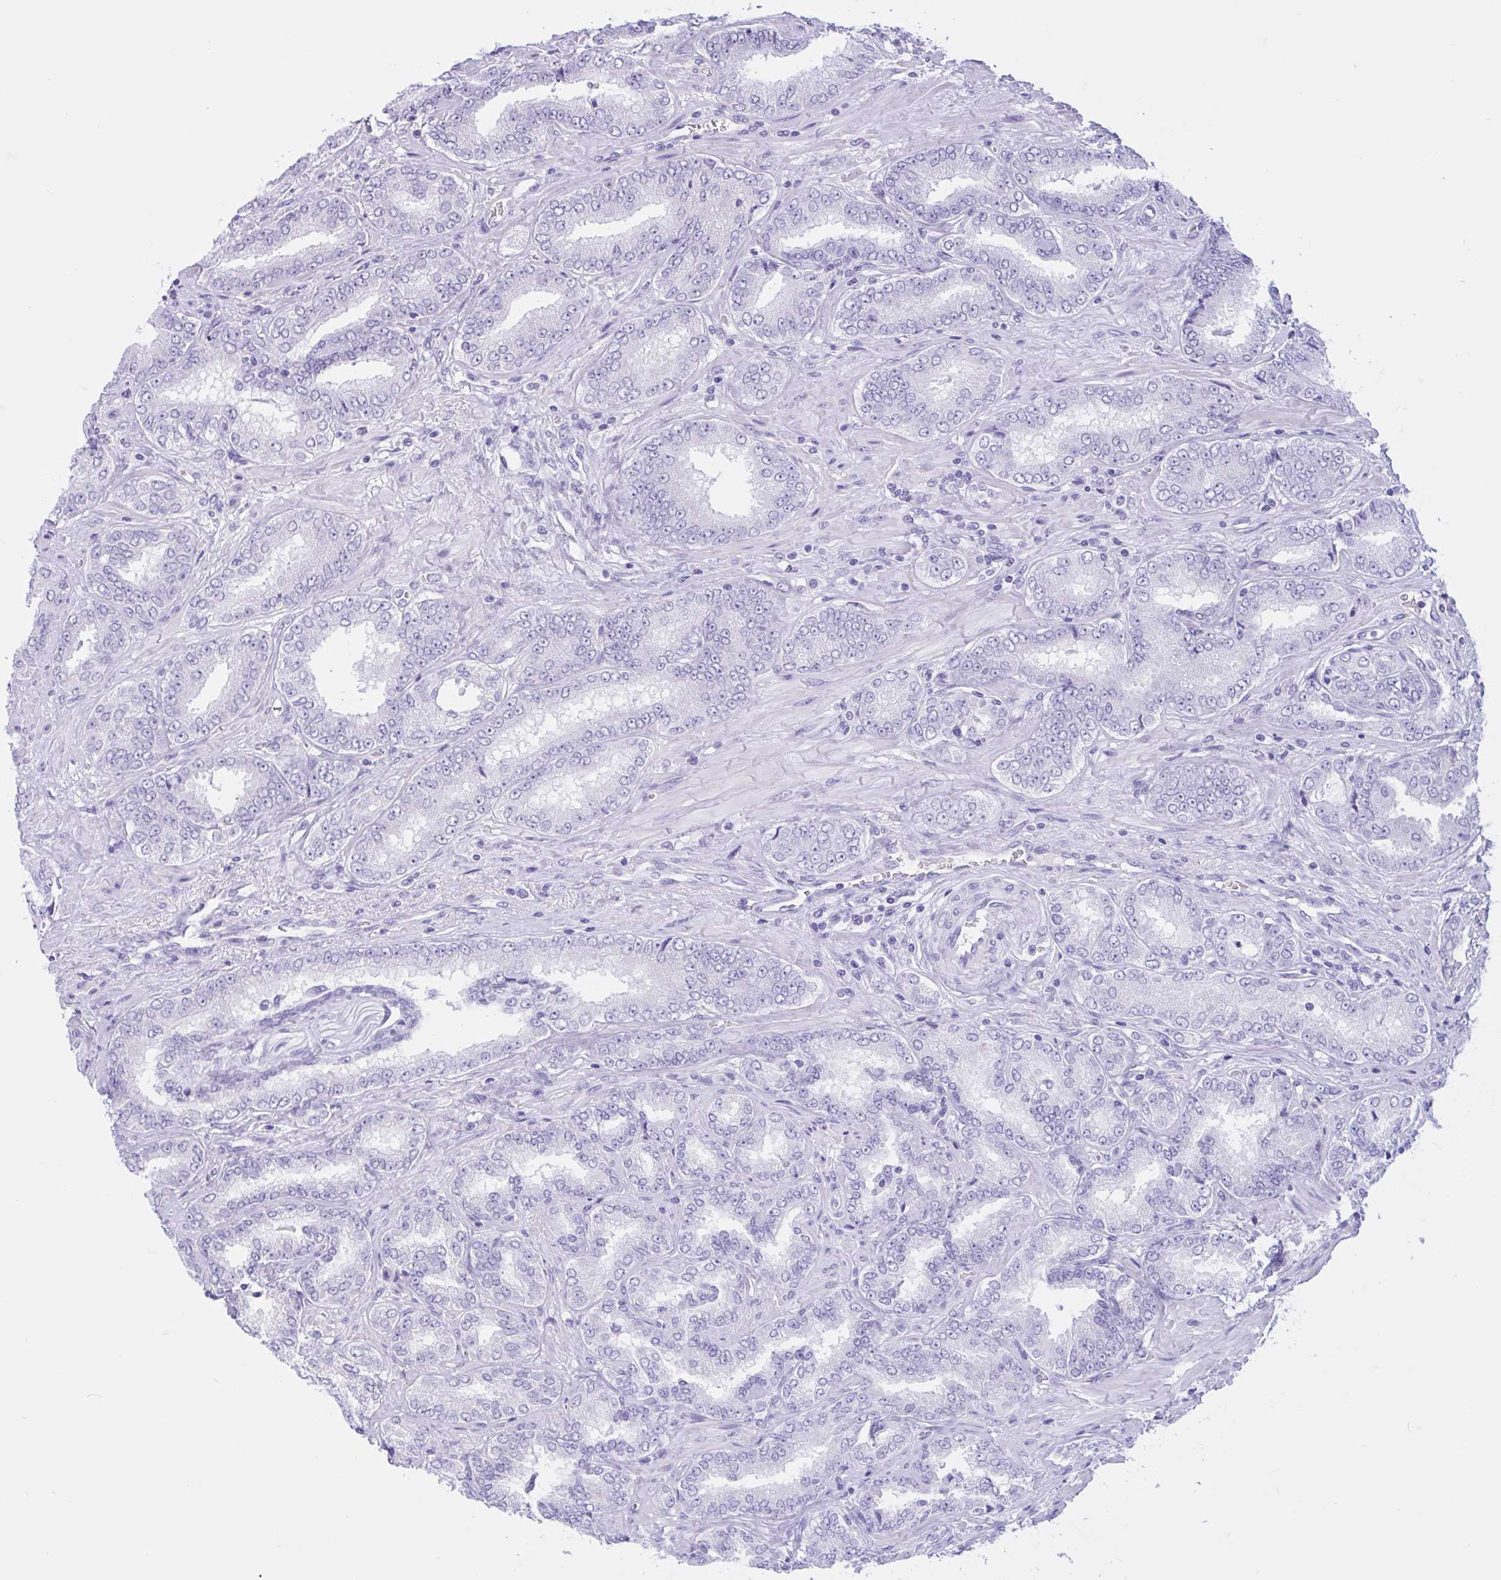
{"staining": {"intensity": "negative", "quantity": "none", "location": "none"}, "tissue": "prostate cancer", "cell_type": "Tumor cells", "image_type": "cancer", "snomed": [{"axis": "morphology", "description": "Adenocarcinoma, High grade"}, {"axis": "topography", "description": "Prostate"}], "caption": "Protein analysis of prostate high-grade adenocarcinoma displays no significant expression in tumor cells.", "gene": "ZNF319", "patient": {"sex": "male", "age": 72}}